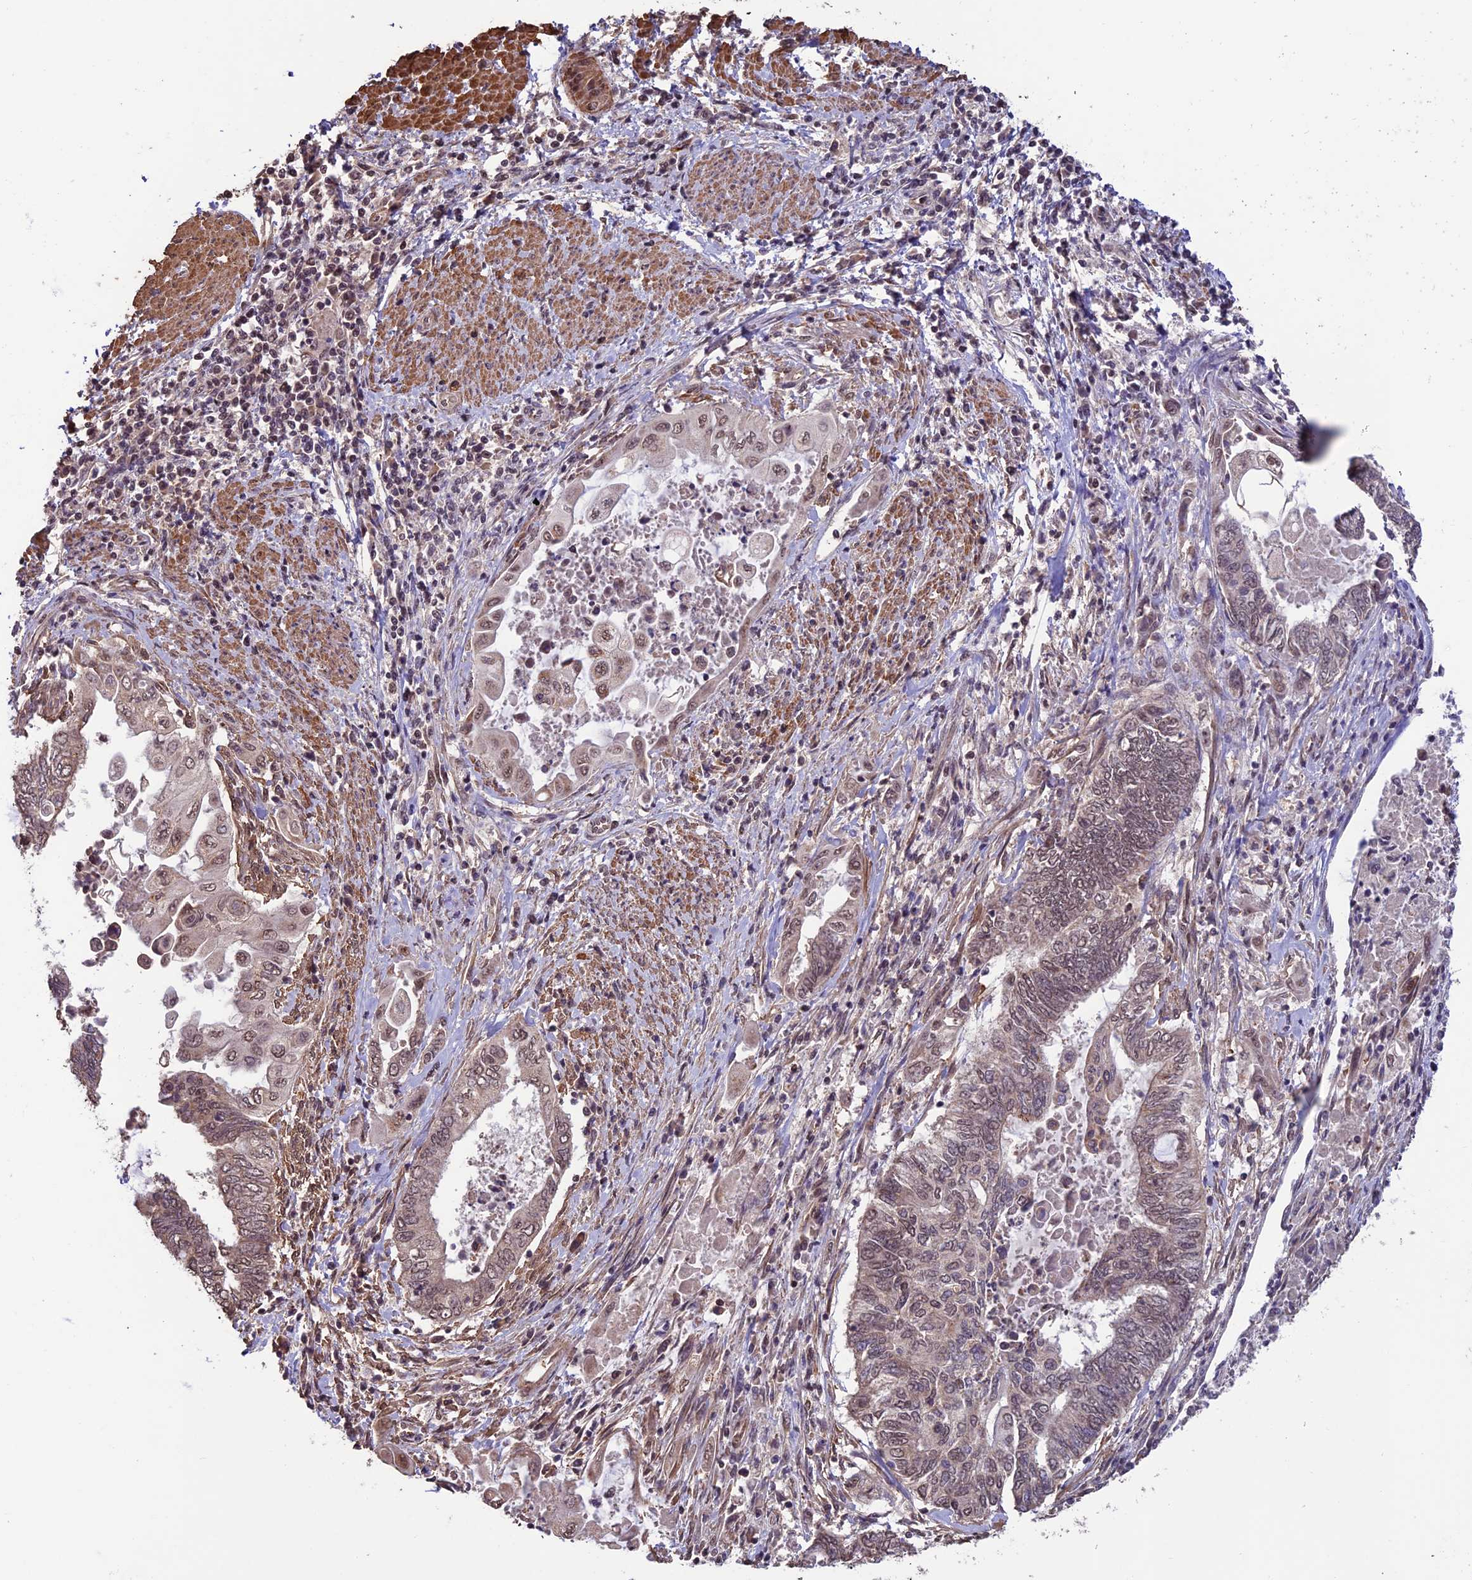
{"staining": {"intensity": "weak", "quantity": ">75%", "location": "nuclear"}, "tissue": "endometrial cancer", "cell_type": "Tumor cells", "image_type": "cancer", "snomed": [{"axis": "morphology", "description": "Adenocarcinoma, NOS"}, {"axis": "topography", "description": "Uterus"}, {"axis": "topography", "description": "Endometrium"}], "caption": "Protein expression analysis of human endometrial cancer (adenocarcinoma) reveals weak nuclear positivity in approximately >75% of tumor cells.", "gene": "CABIN1", "patient": {"sex": "female", "age": 70}}